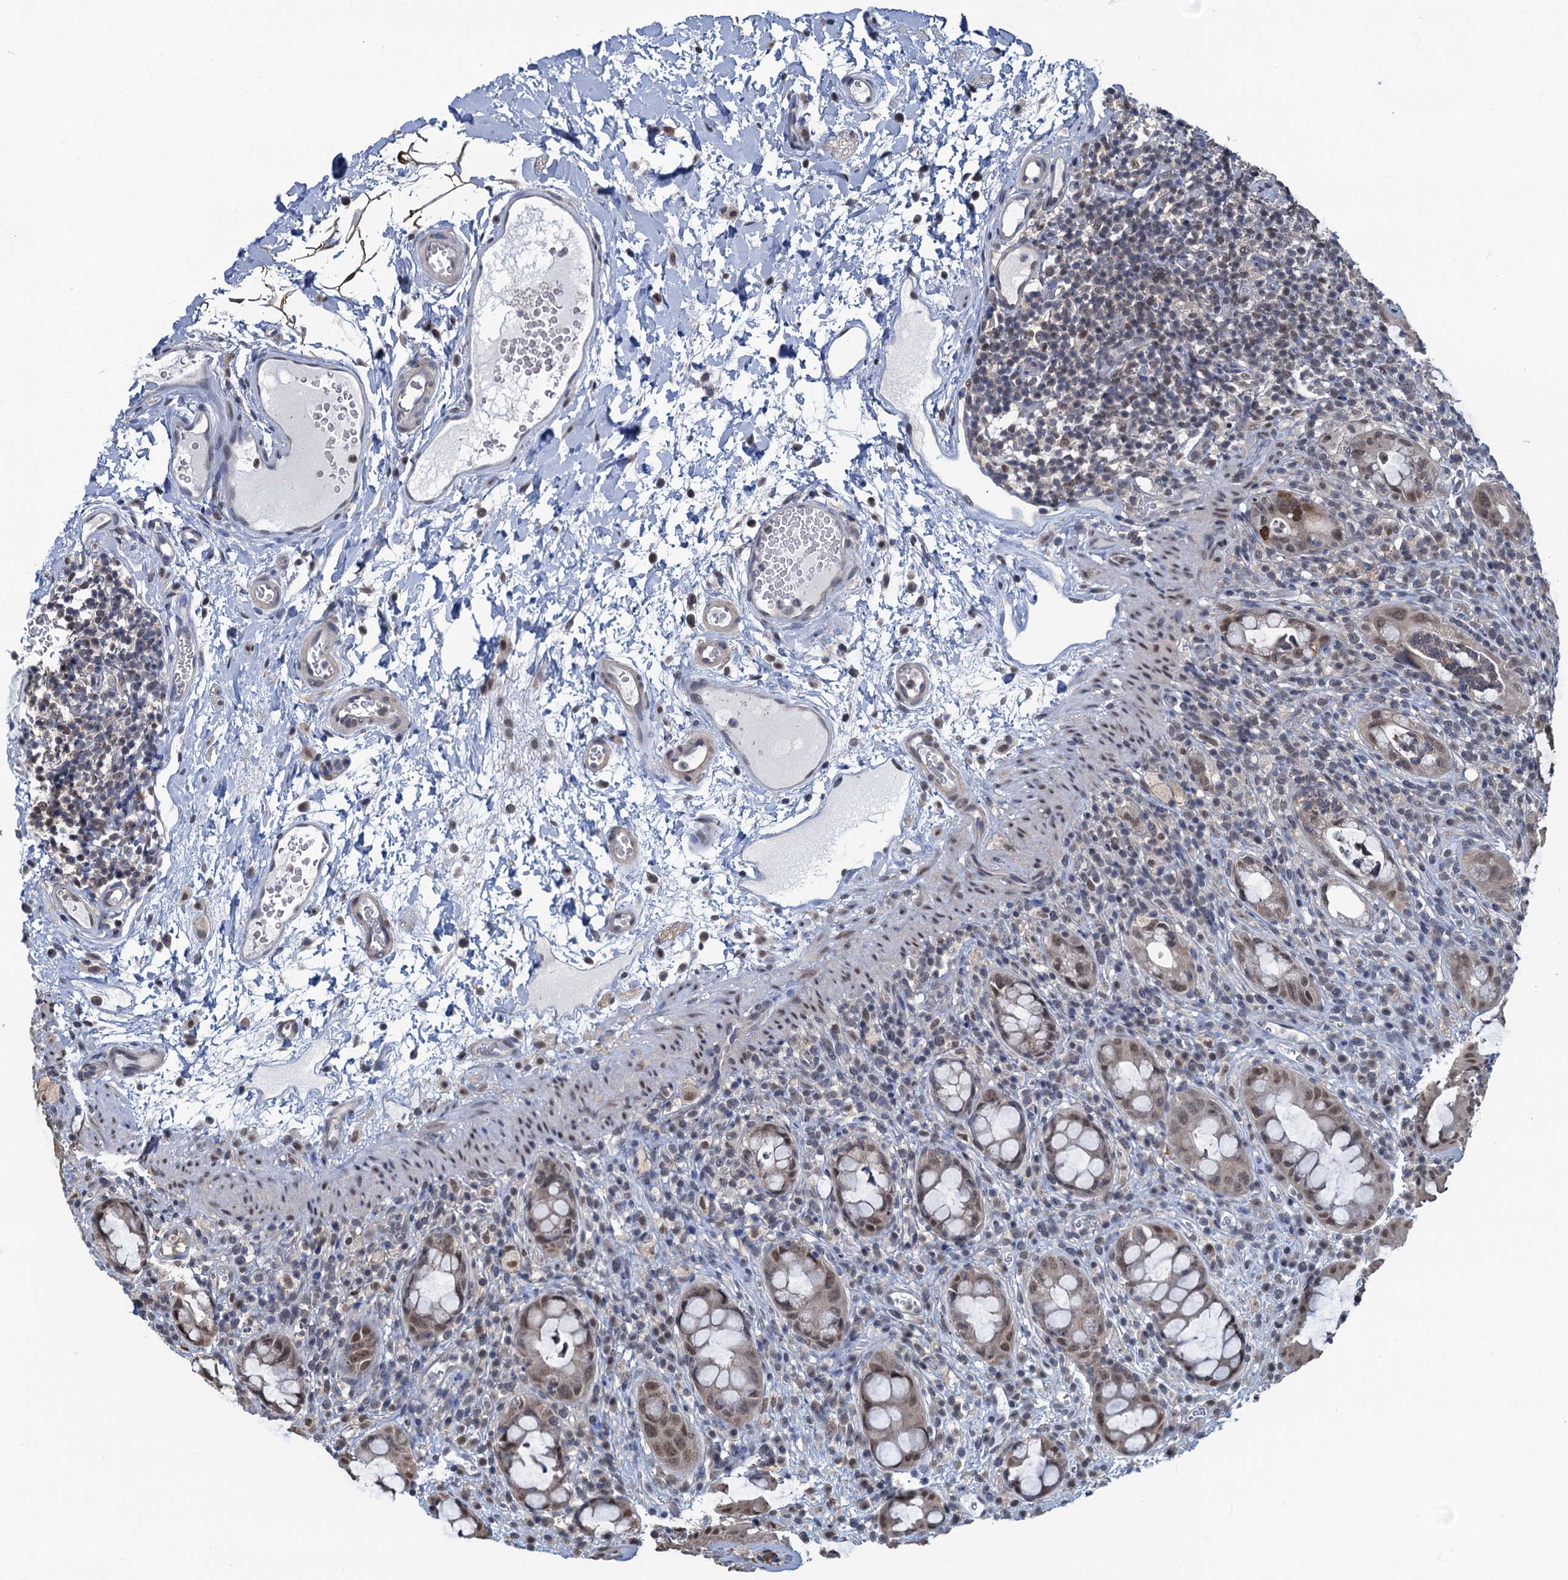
{"staining": {"intensity": "weak", "quantity": "25%-75%", "location": "cytoplasmic/membranous,nuclear"}, "tissue": "rectum", "cell_type": "Glandular cells", "image_type": "normal", "snomed": [{"axis": "morphology", "description": "Normal tissue, NOS"}, {"axis": "topography", "description": "Rectum"}], "caption": "Protein expression by immunohistochemistry demonstrates weak cytoplasmic/membranous,nuclear positivity in approximately 25%-75% of glandular cells in benign rectum. Immunohistochemistry stains the protein of interest in brown and the nuclei are stained blue.", "gene": "RTKN2", "patient": {"sex": "female", "age": 57}}